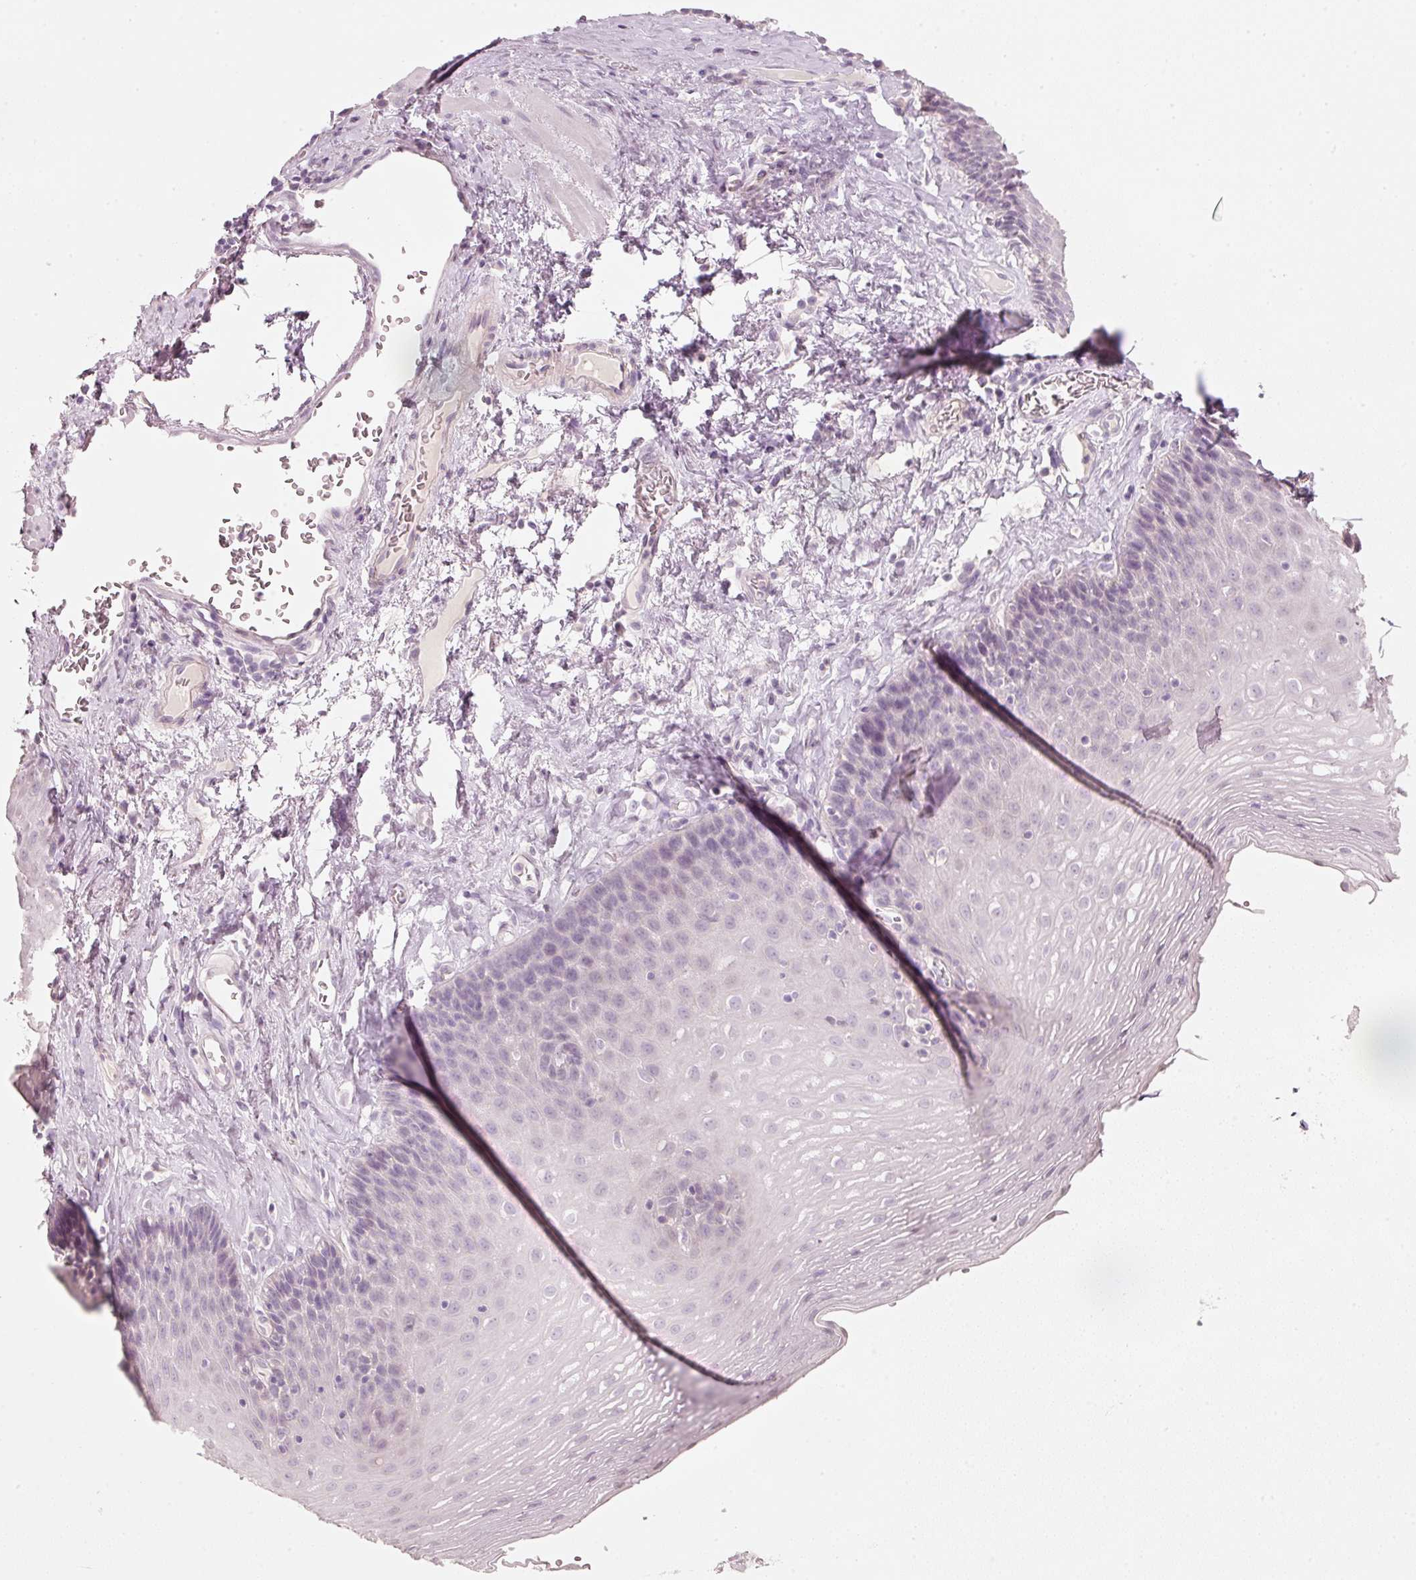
{"staining": {"intensity": "negative", "quantity": "none", "location": "none"}, "tissue": "esophagus", "cell_type": "Squamous epithelial cells", "image_type": "normal", "snomed": [{"axis": "morphology", "description": "Normal tissue, NOS"}, {"axis": "topography", "description": "Esophagus"}], "caption": "Immunohistochemical staining of unremarkable esophagus exhibits no significant positivity in squamous epithelial cells. The staining is performed using DAB (3,3'-diaminobenzidine) brown chromogen with nuclei counter-stained in using hematoxylin.", "gene": "STEAP1", "patient": {"sex": "female", "age": 66}}